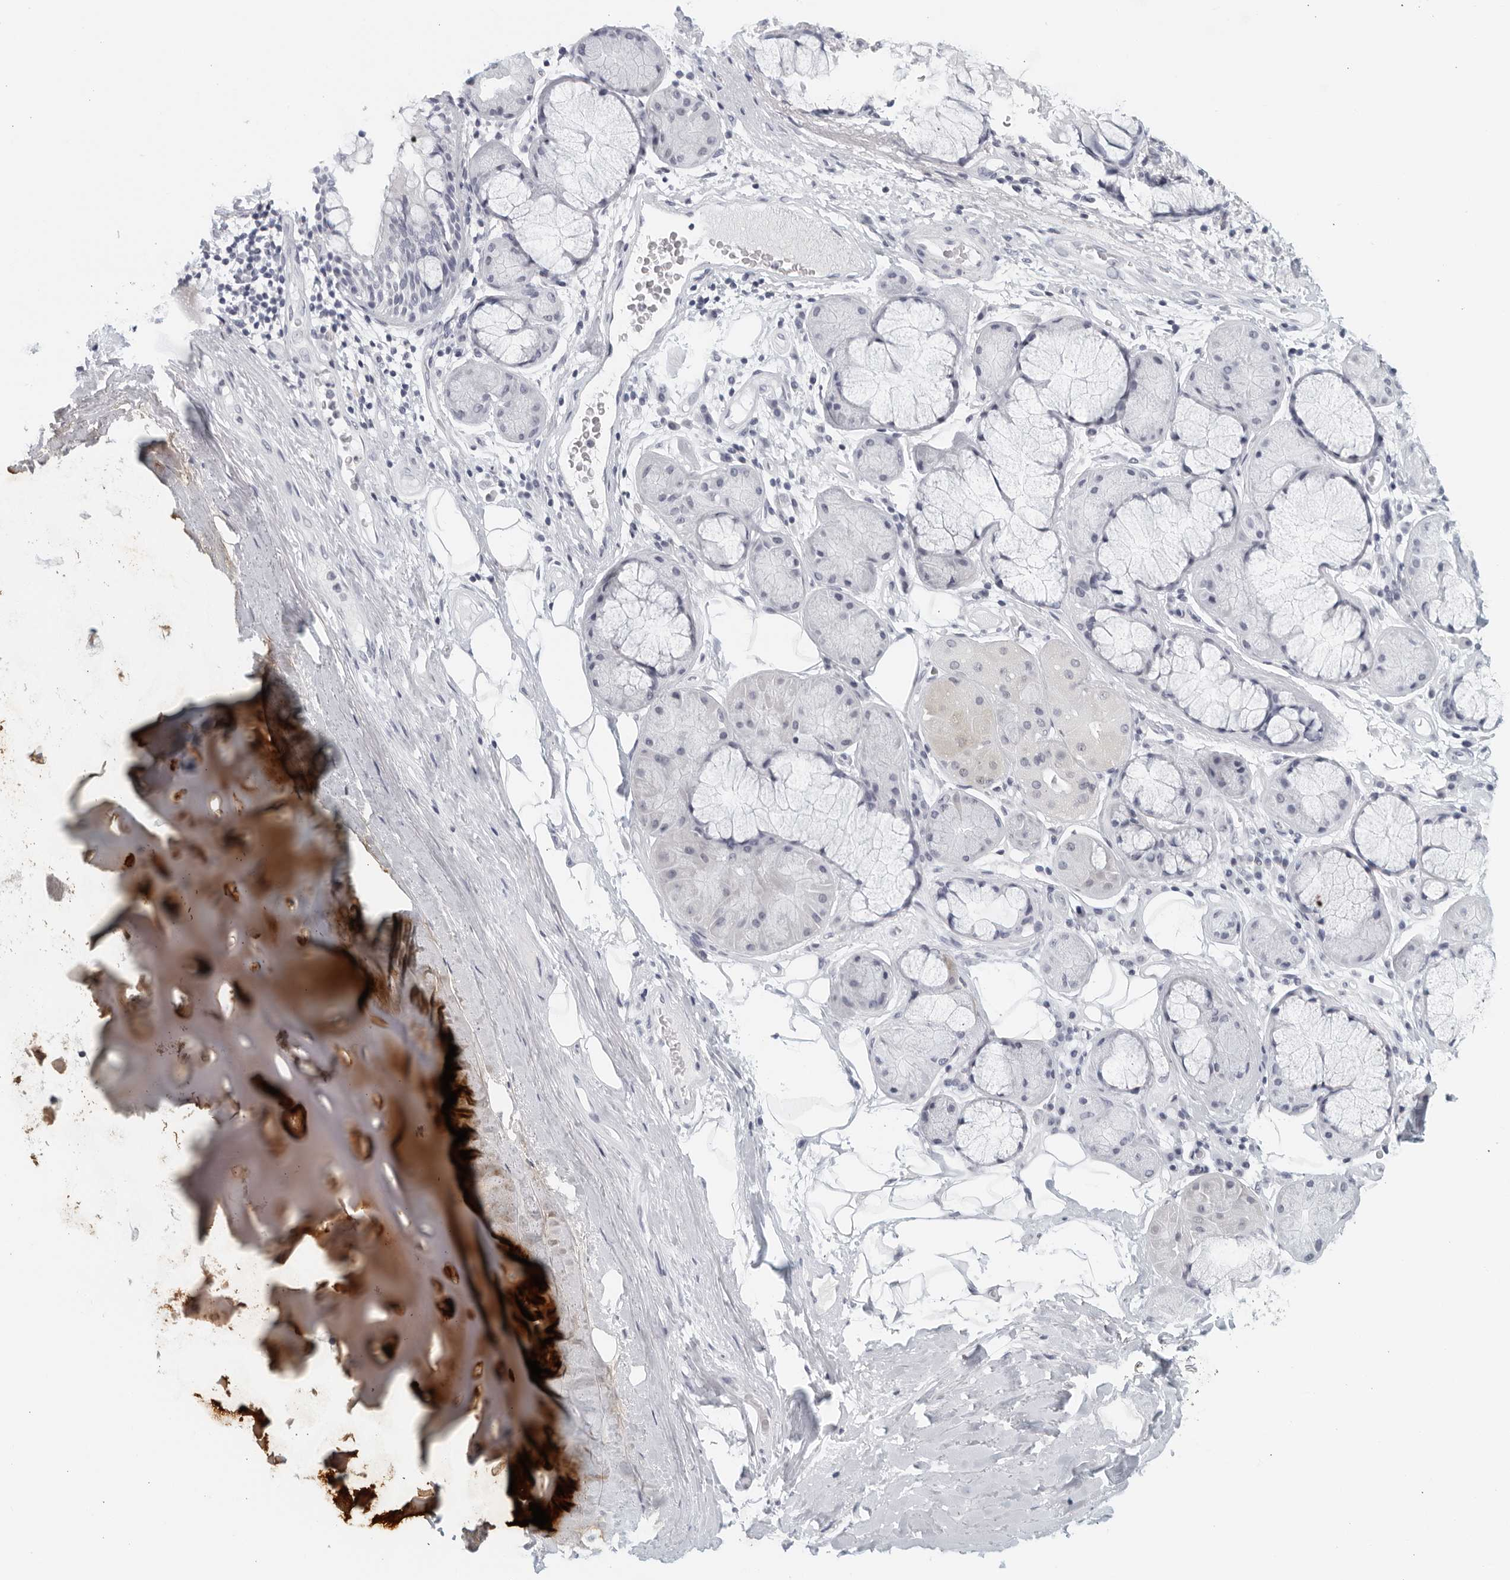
{"staining": {"intensity": "negative", "quantity": "none", "location": "none"}, "tissue": "adipose tissue", "cell_type": "Adipocytes", "image_type": "normal", "snomed": [{"axis": "morphology", "description": "Normal tissue, NOS"}, {"axis": "topography", "description": "Bronchus"}], "caption": "DAB (3,3'-diaminobenzidine) immunohistochemical staining of normal human adipose tissue displays no significant staining in adipocytes.", "gene": "MATN1", "patient": {"sex": "male", "age": 66}}